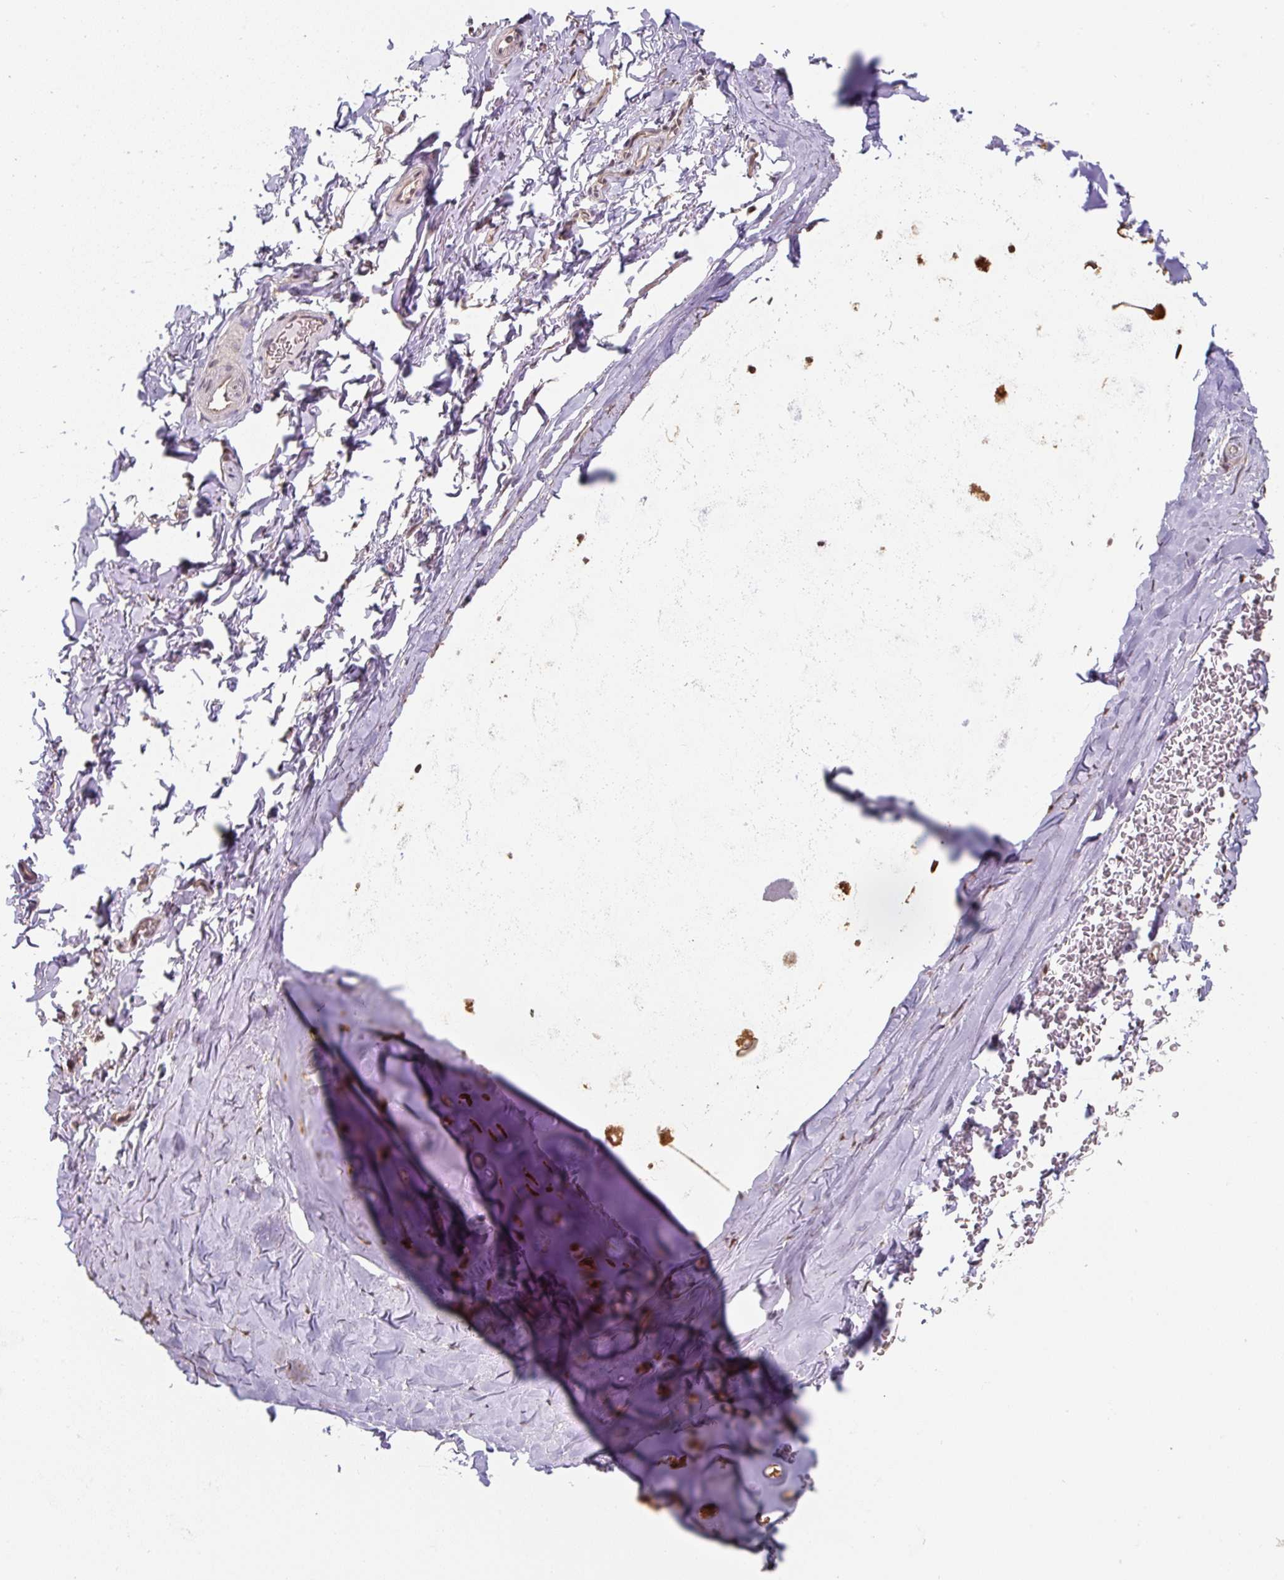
{"staining": {"intensity": "moderate", "quantity": "25%-75%", "location": "cytoplasmic/membranous,nuclear"}, "tissue": "adipose tissue", "cell_type": "Adipocytes", "image_type": "normal", "snomed": [{"axis": "morphology", "description": "Normal tissue, NOS"}, {"axis": "topography", "description": "Cartilage tissue"}, {"axis": "topography", "description": "Bronchus"}, {"axis": "topography", "description": "Peripheral nerve tissue"}], "caption": "The immunohistochemical stain shows moderate cytoplasmic/membranous,nuclear staining in adipocytes of normal adipose tissue.", "gene": "ST13", "patient": {"sex": "male", "age": 67}}